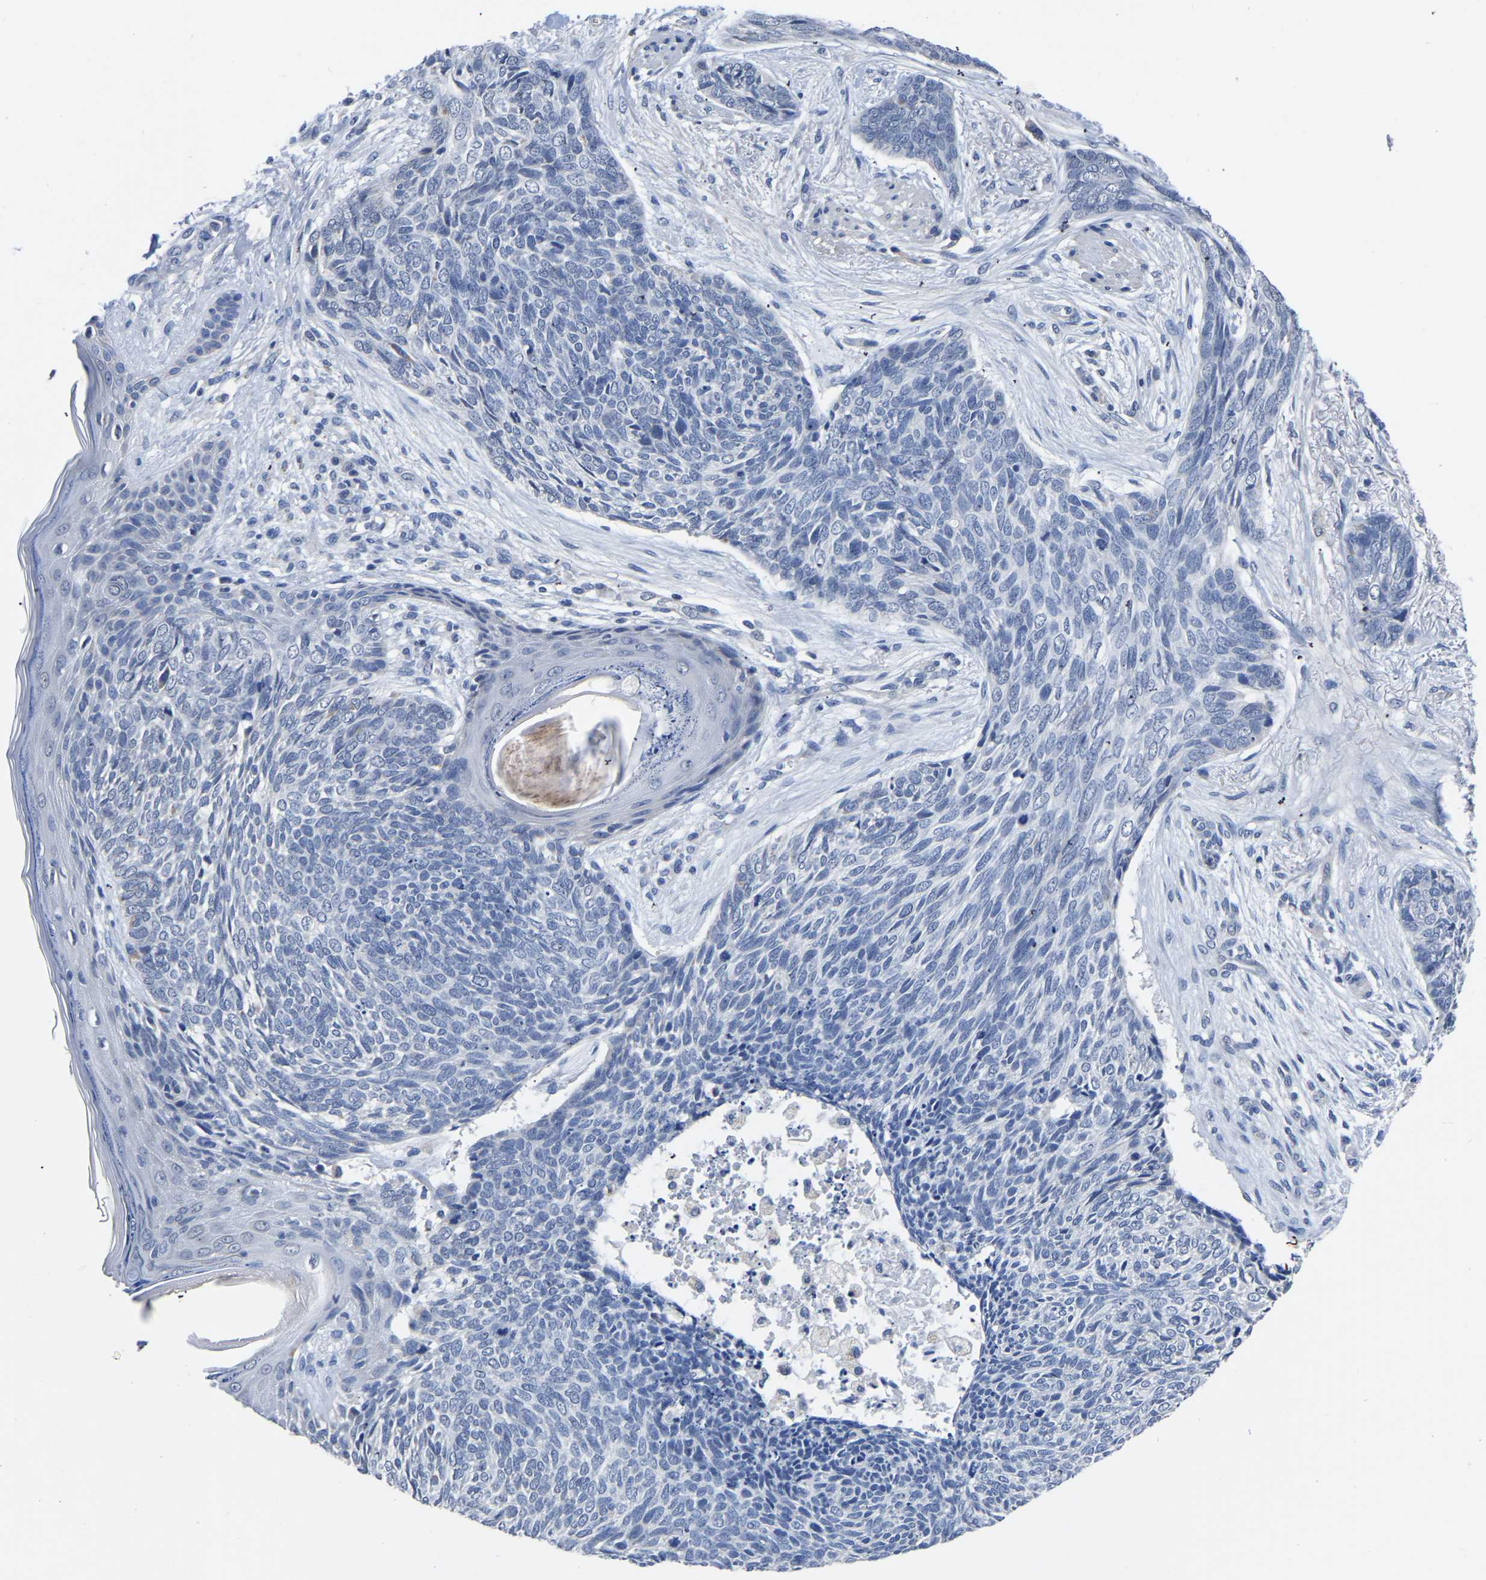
{"staining": {"intensity": "negative", "quantity": "none", "location": "none"}, "tissue": "skin cancer", "cell_type": "Tumor cells", "image_type": "cancer", "snomed": [{"axis": "morphology", "description": "Basal cell carcinoma"}, {"axis": "topography", "description": "Skin"}], "caption": "Photomicrograph shows no protein expression in tumor cells of skin cancer (basal cell carcinoma) tissue.", "gene": "FGD5", "patient": {"sex": "female", "age": 84}}